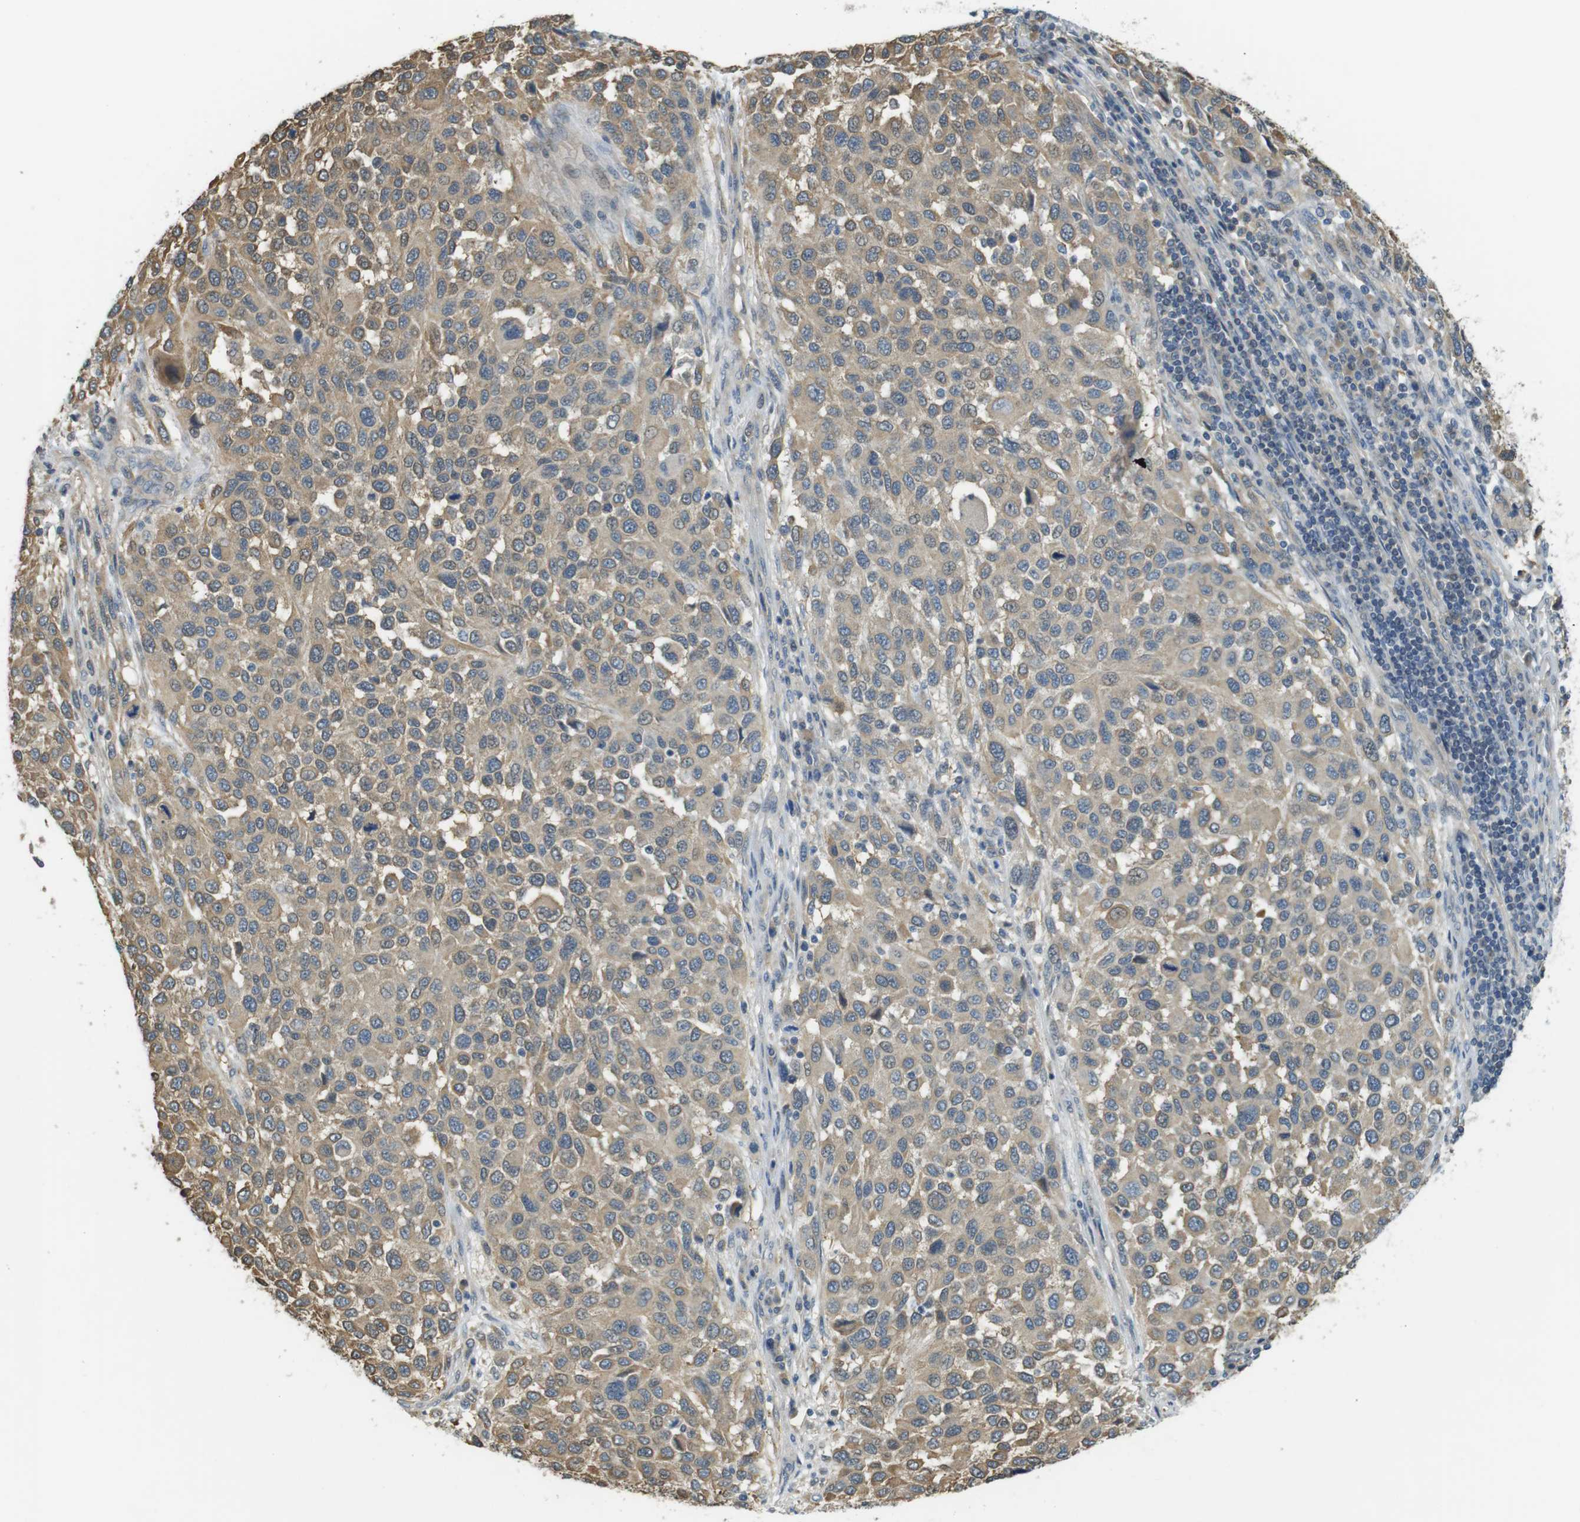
{"staining": {"intensity": "negative", "quantity": "none", "location": "none"}, "tissue": "melanoma", "cell_type": "Tumor cells", "image_type": "cancer", "snomed": [{"axis": "morphology", "description": "Malignant melanoma, Metastatic site"}, {"axis": "topography", "description": "Lymph node"}], "caption": "High magnification brightfield microscopy of melanoma stained with DAB (brown) and counterstained with hematoxylin (blue): tumor cells show no significant expression.", "gene": "ABHD15", "patient": {"sex": "male", "age": 61}}